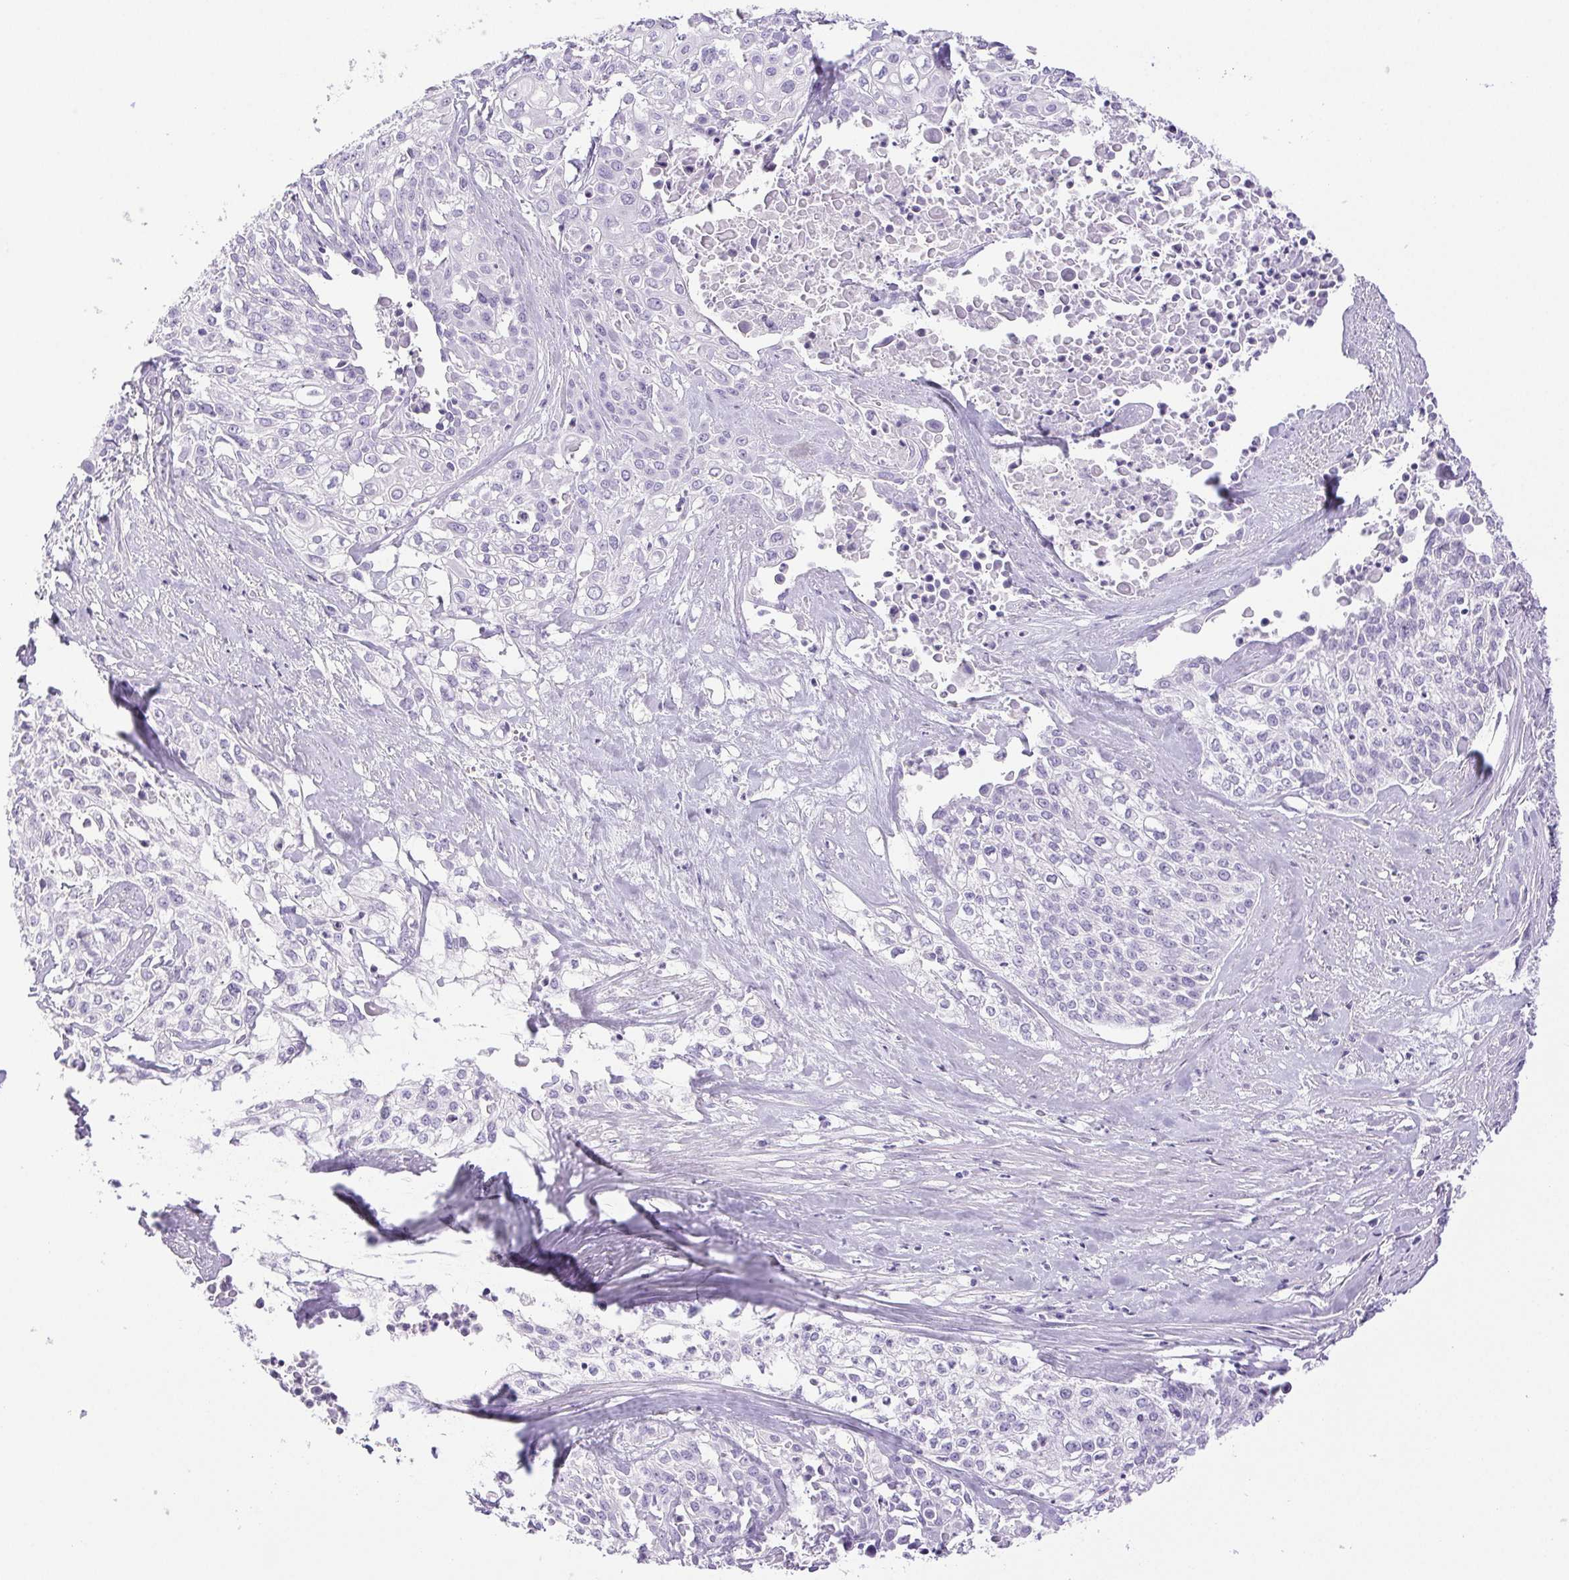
{"staining": {"intensity": "negative", "quantity": "none", "location": "none"}, "tissue": "cervical cancer", "cell_type": "Tumor cells", "image_type": "cancer", "snomed": [{"axis": "morphology", "description": "Squamous cell carcinoma, NOS"}, {"axis": "topography", "description": "Cervix"}], "caption": "This is an immunohistochemistry image of human cervical squamous cell carcinoma. There is no expression in tumor cells.", "gene": "HLA-G", "patient": {"sex": "female", "age": 39}}